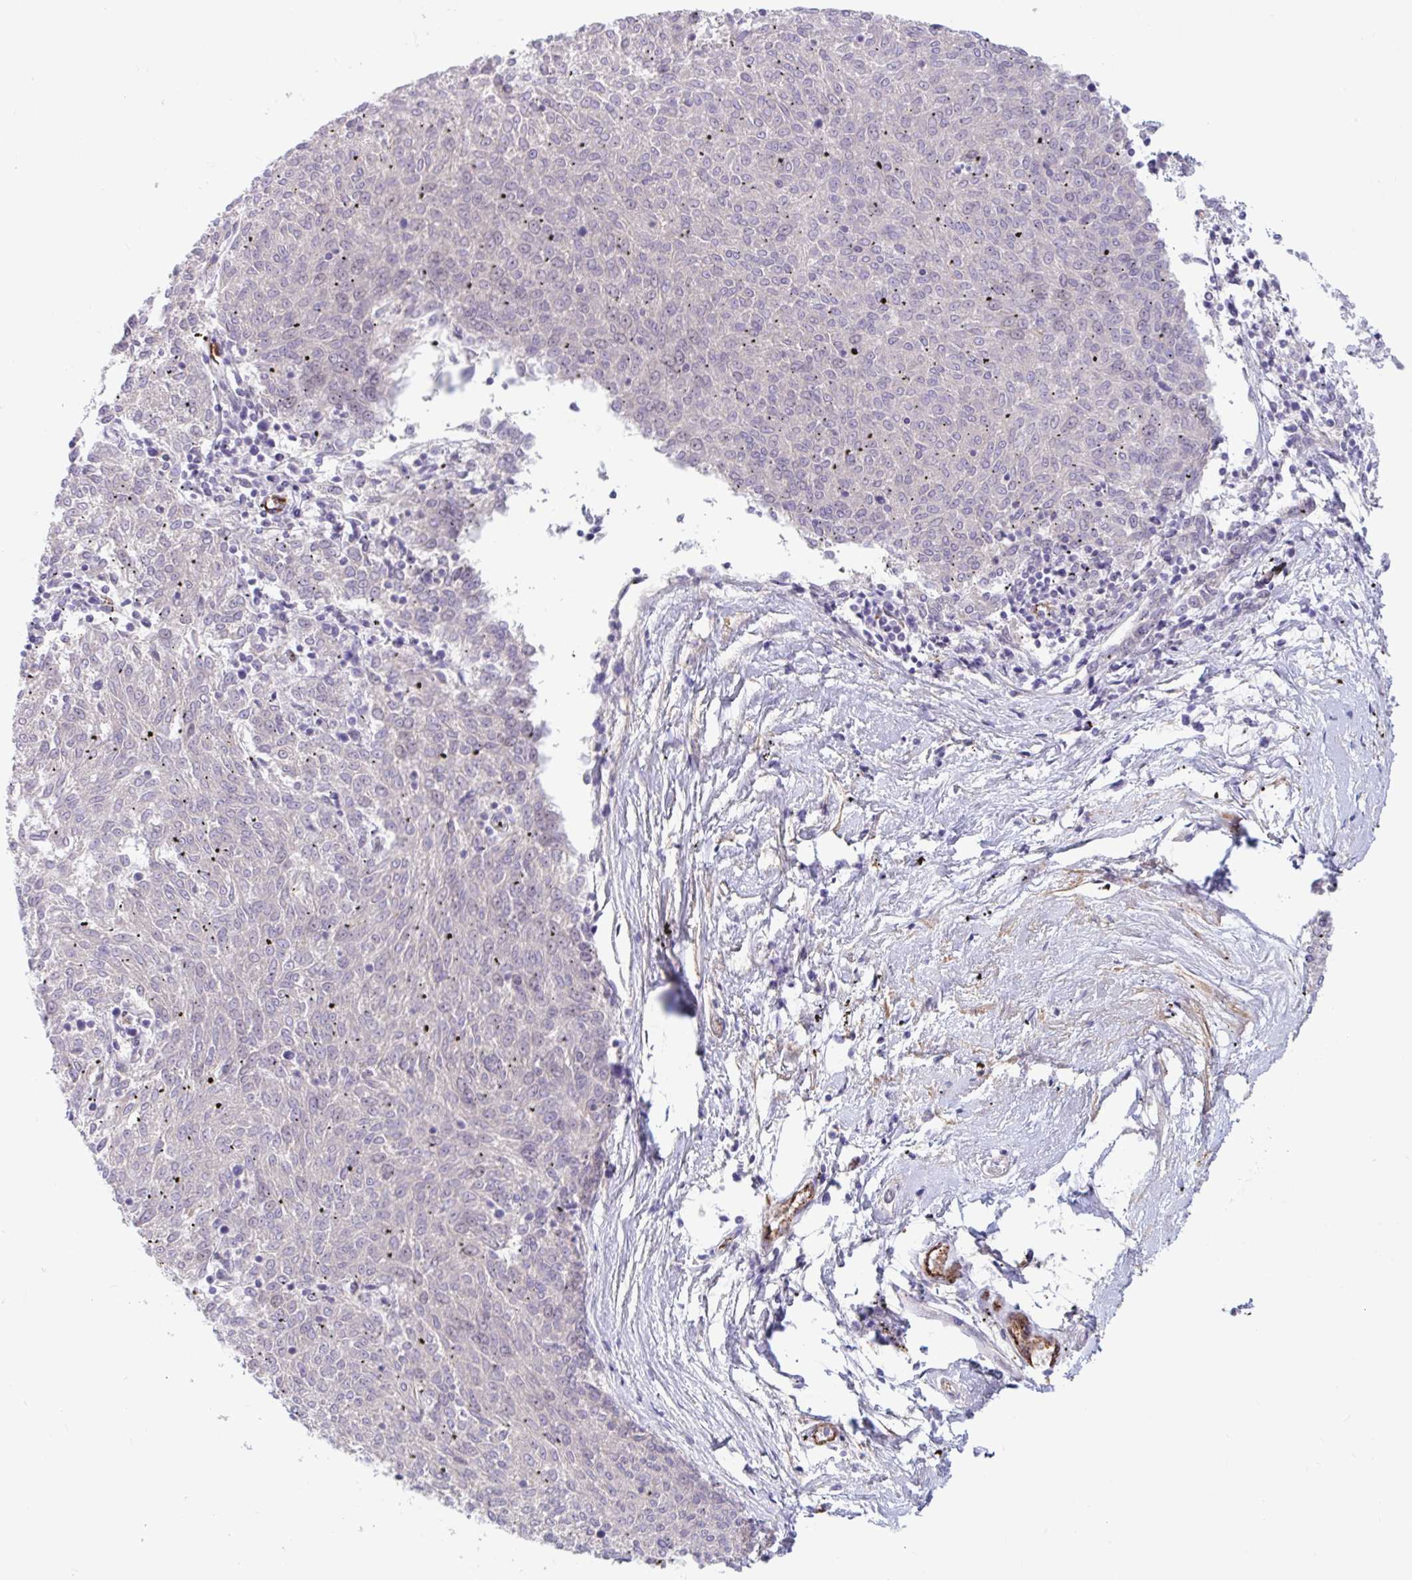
{"staining": {"intensity": "negative", "quantity": "none", "location": "none"}, "tissue": "melanoma", "cell_type": "Tumor cells", "image_type": "cancer", "snomed": [{"axis": "morphology", "description": "Malignant melanoma, NOS"}, {"axis": "topography", "description": "Skin"}], "caption": "This is an IHC image of malignant melanoma. There is no positivity in tumor cells.", "gene": "IL37", "patient": {"sex": "female", "age": 72}}